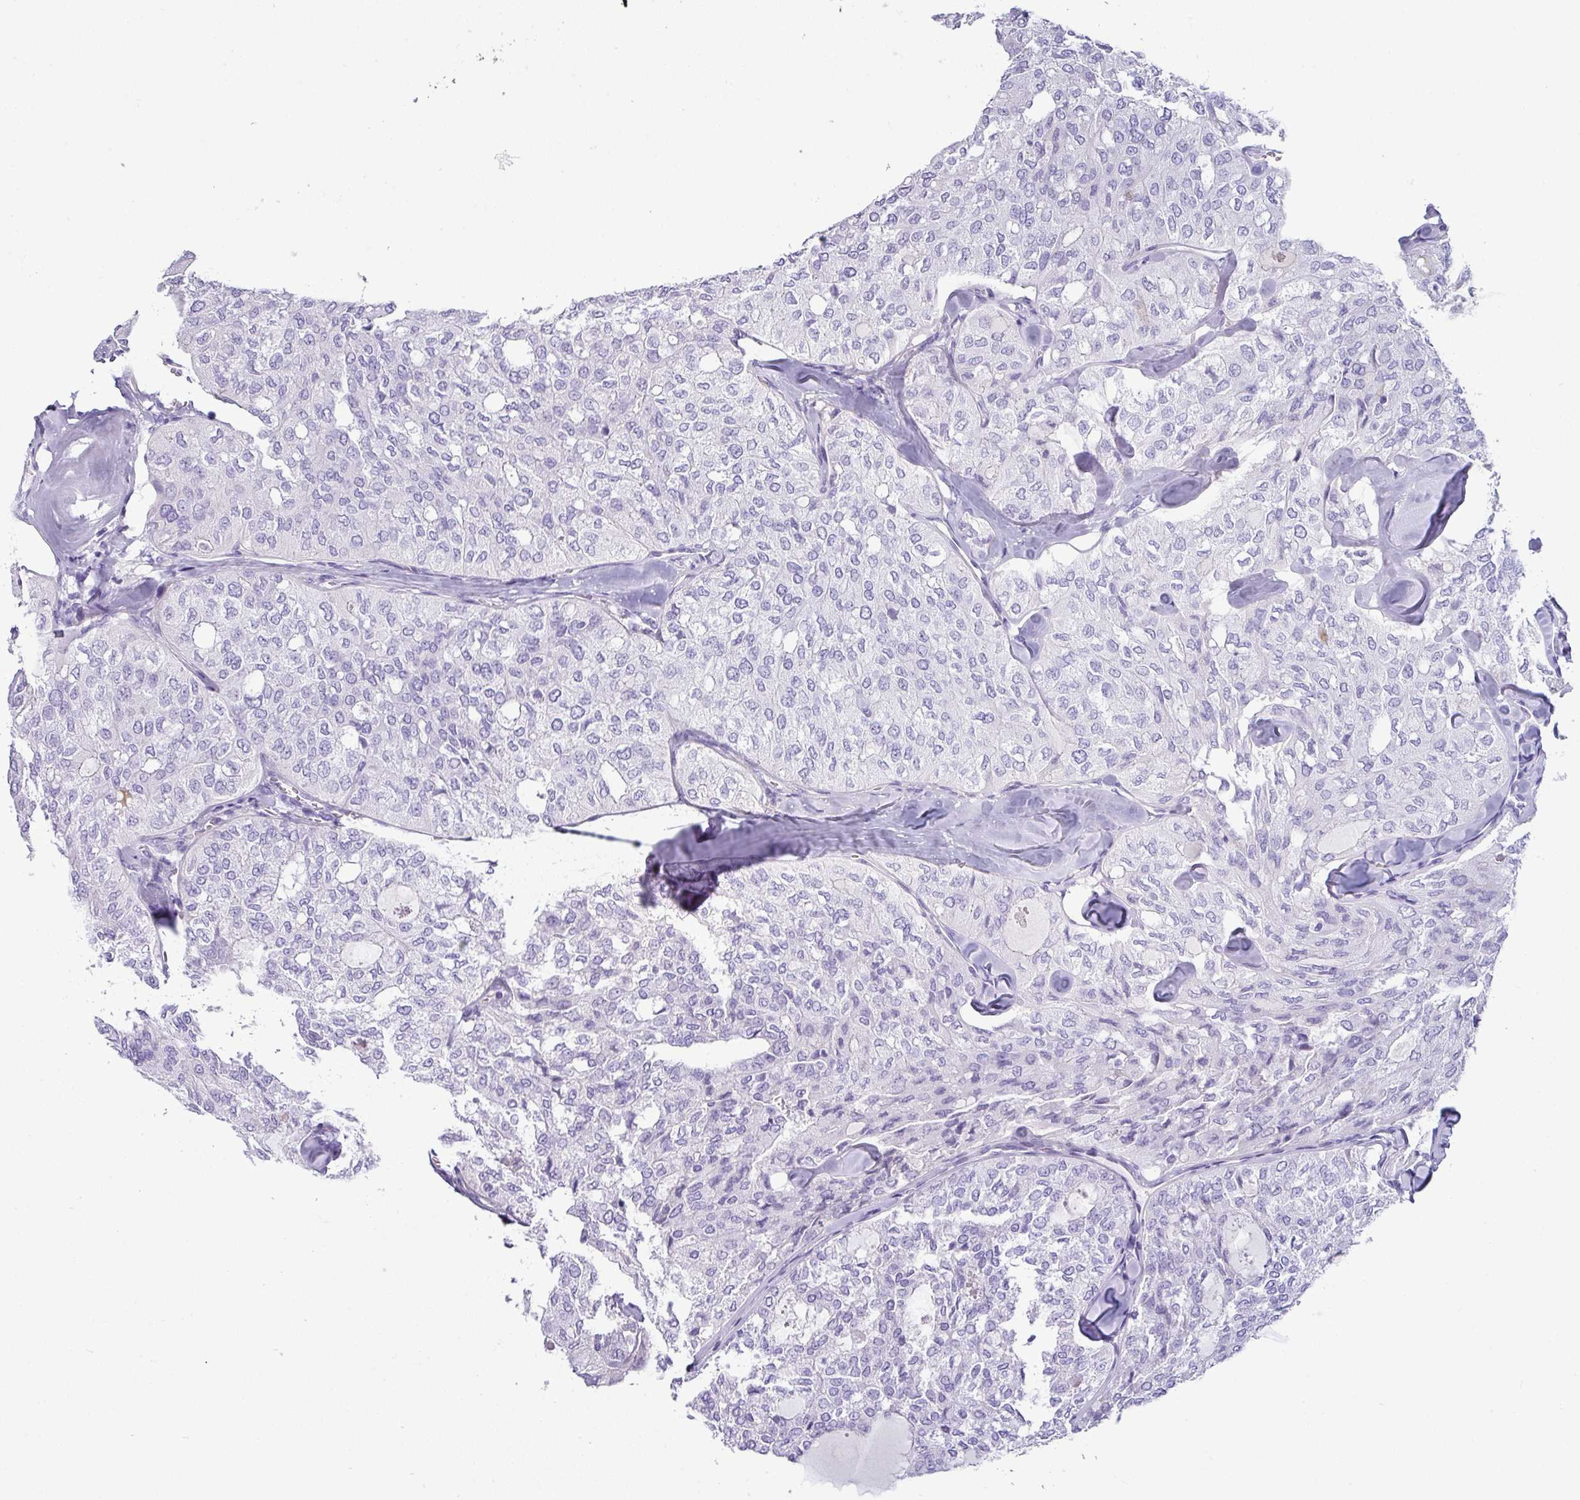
{"staining": {"intensity": "negative", "quantity": "none", "location": "none"}, "tissue": "thyroid cancer", "cell_type": "Tumor cells", "image_type": "cancer", "snomed": [{"axis": "morphology", "description": "Follicular adenoma carcinoma, NOS"}, {"axis": "topography", "description": "Thyroid gland"}], "caption": "IHC image of thyroid cancer stained for a protein (brown), which demonstrates no staining in tumor cells. (Brightfield microscopy of DAB IHC at high magnification).", "gene": "VCX2", "patient": {"sex": "male", "age": 75}}